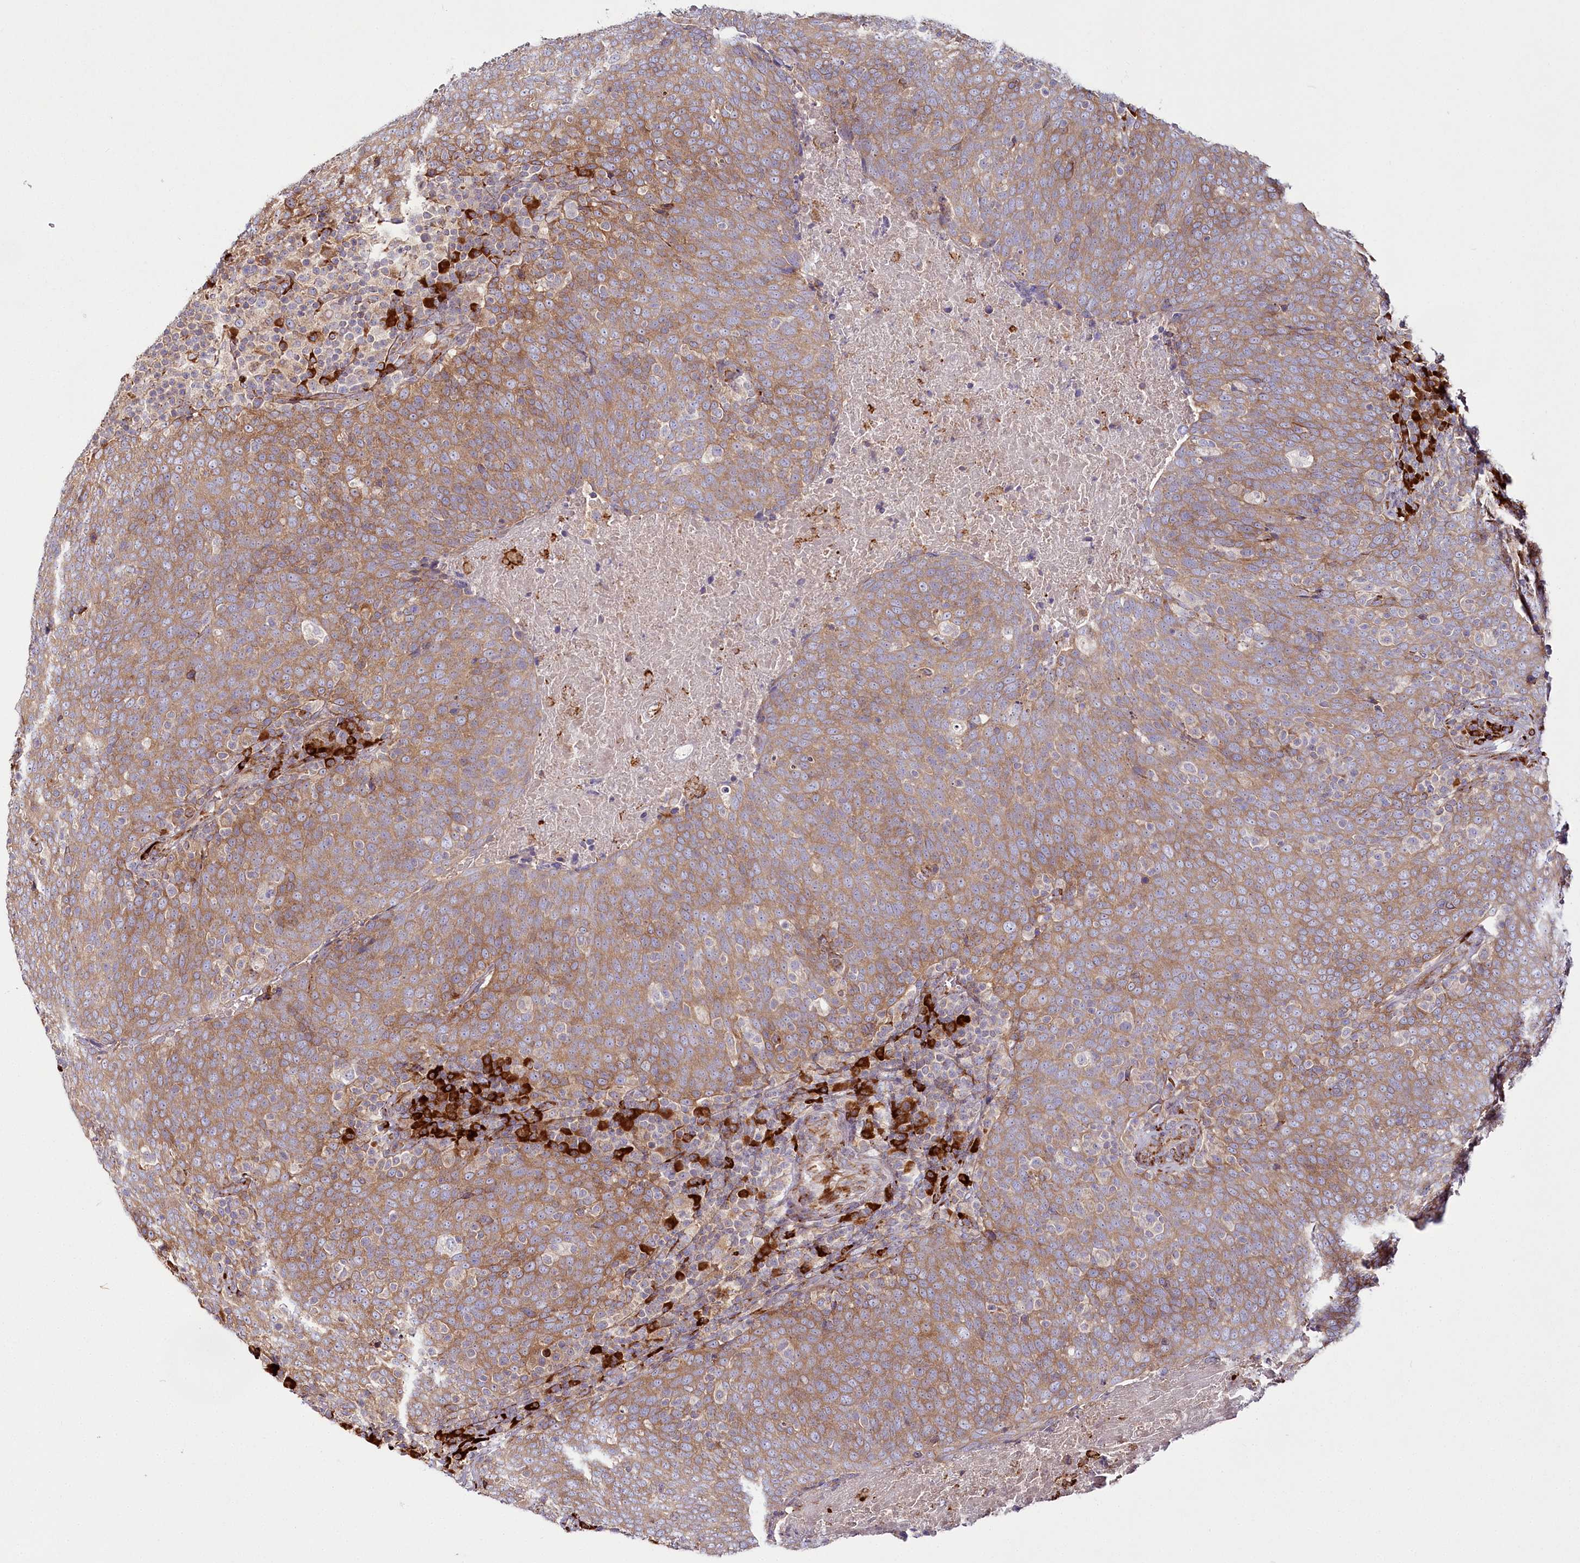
{"staining": {"intensity": "moderate", "quantity": ">75%", "location": "cytoplasmic/membranous"}, "tissue": "head and neck cancer", "cell_type": "Tumor cells", "image_type": "cancer", "snomed": [{"axis": "morphology", "description": "Squamous cell carcinoma, NOS"}, {"axis": "morphology", "description": "Squamous cell carcinoma, metastatic, NOS"}, {"axis": "topography", "description": "Lymph node"}, {"axis": "topography", "description": "Head-Neck"}], "caption": "IHC image of metastatic squamous cell carcinoma (head and neck) stained for a protein (brown), which shows medium levels of moderate cytoplasmic/membranous staining in approximately >75% of tumor cells.", "gene": "POGLUT1", "patient": {"sex": "male", "age": 62}}